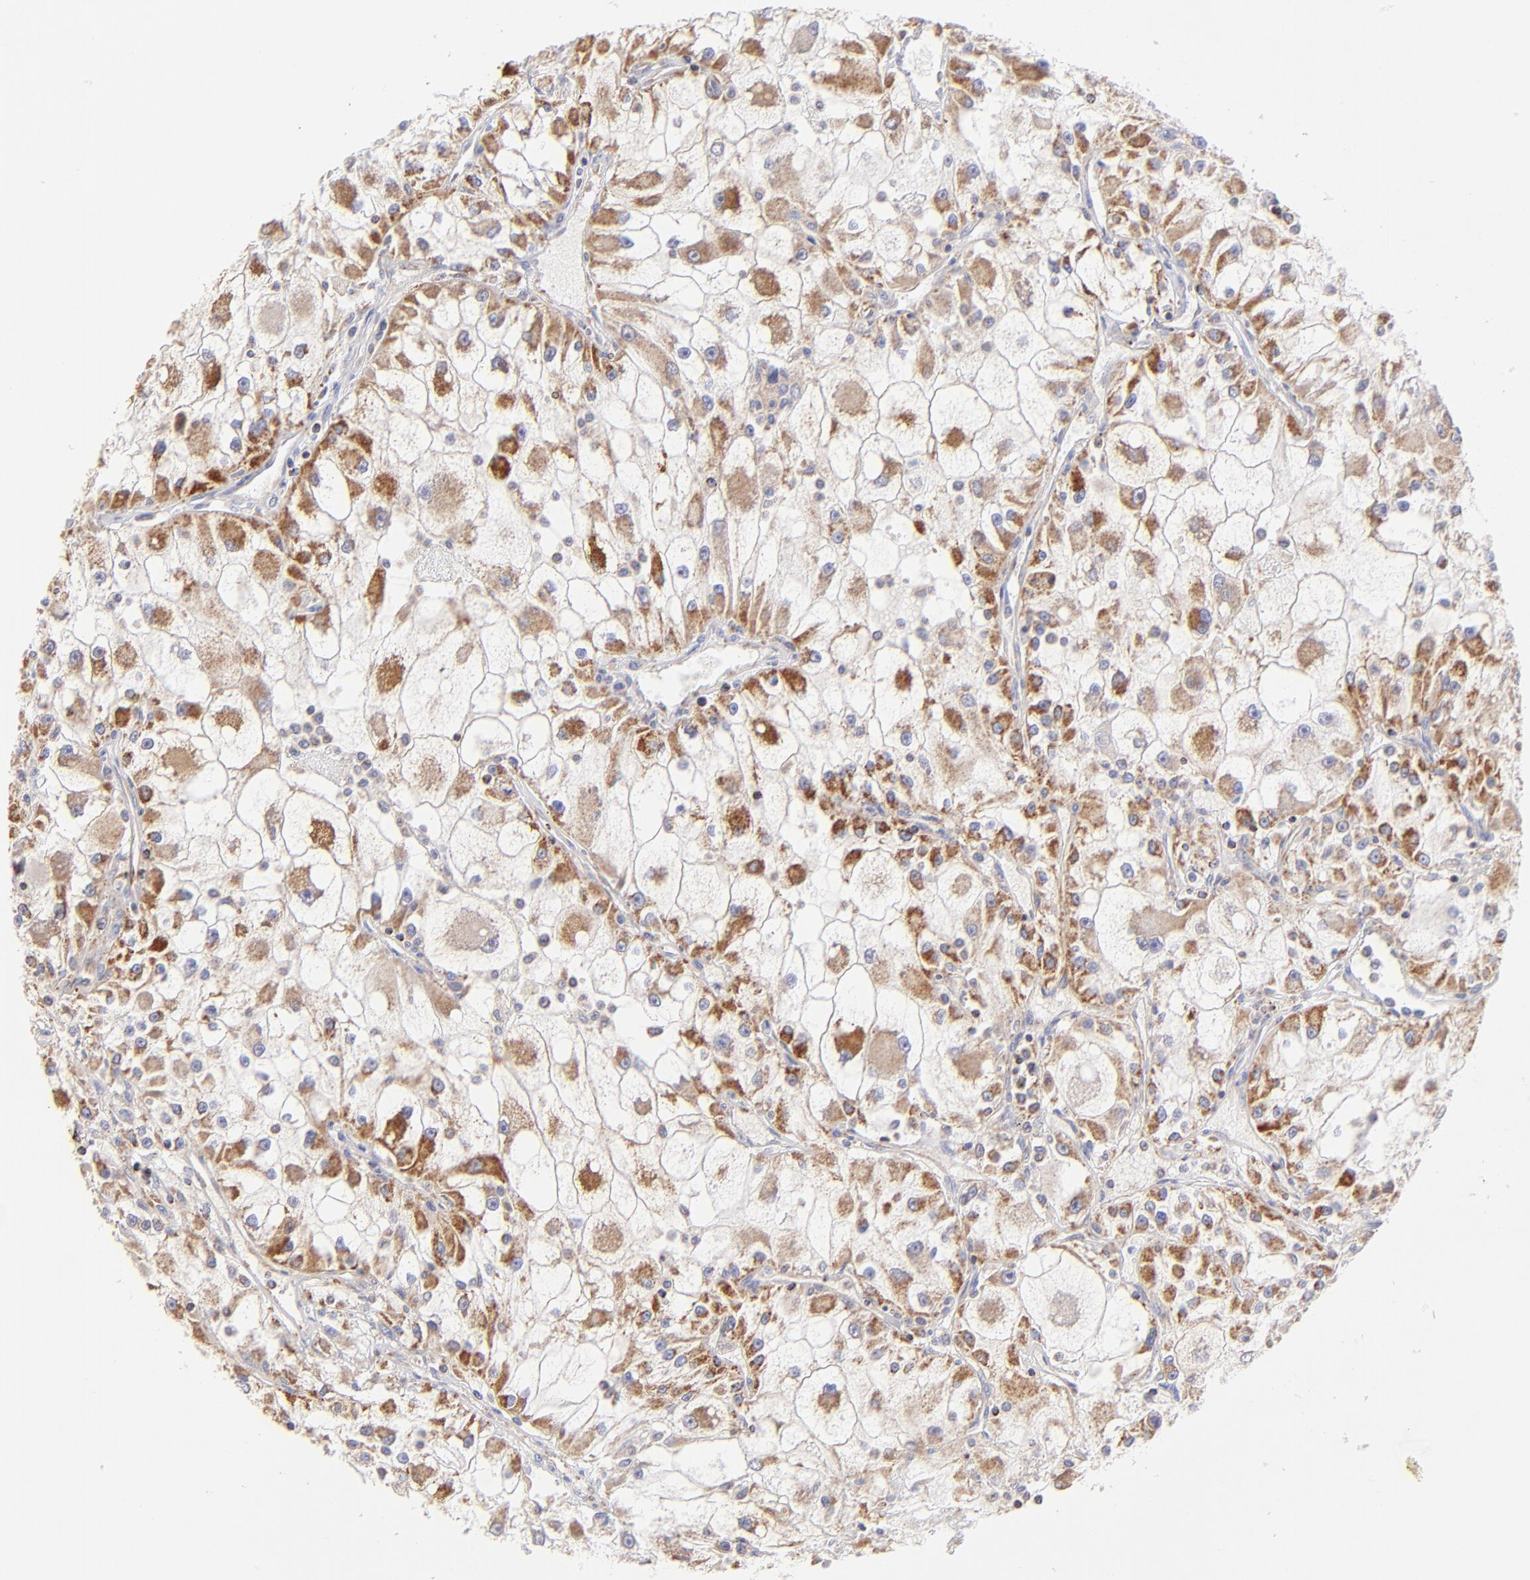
{"staining": {"intensity": "moderate", "quantity": "<25%", "location": "cytoplasmic/membranous"}, "tissue": "renal cancer", "cell_type": "Tumor cells", "image_type": "cancer", "snomed": [{"axis": "morphology", "description": "Adenocarcinoma, NOS"}, {"axis": "topography", "description": "Kidney"}], "caption": "A photomicrograph of human adenocarcinoma (renal) stained for a protein exhibits moderate cytoplasmic/membranous brown staining in tumor cells.", "gene": "ECH1", "patient": {"sex": "female", "age": 73}}